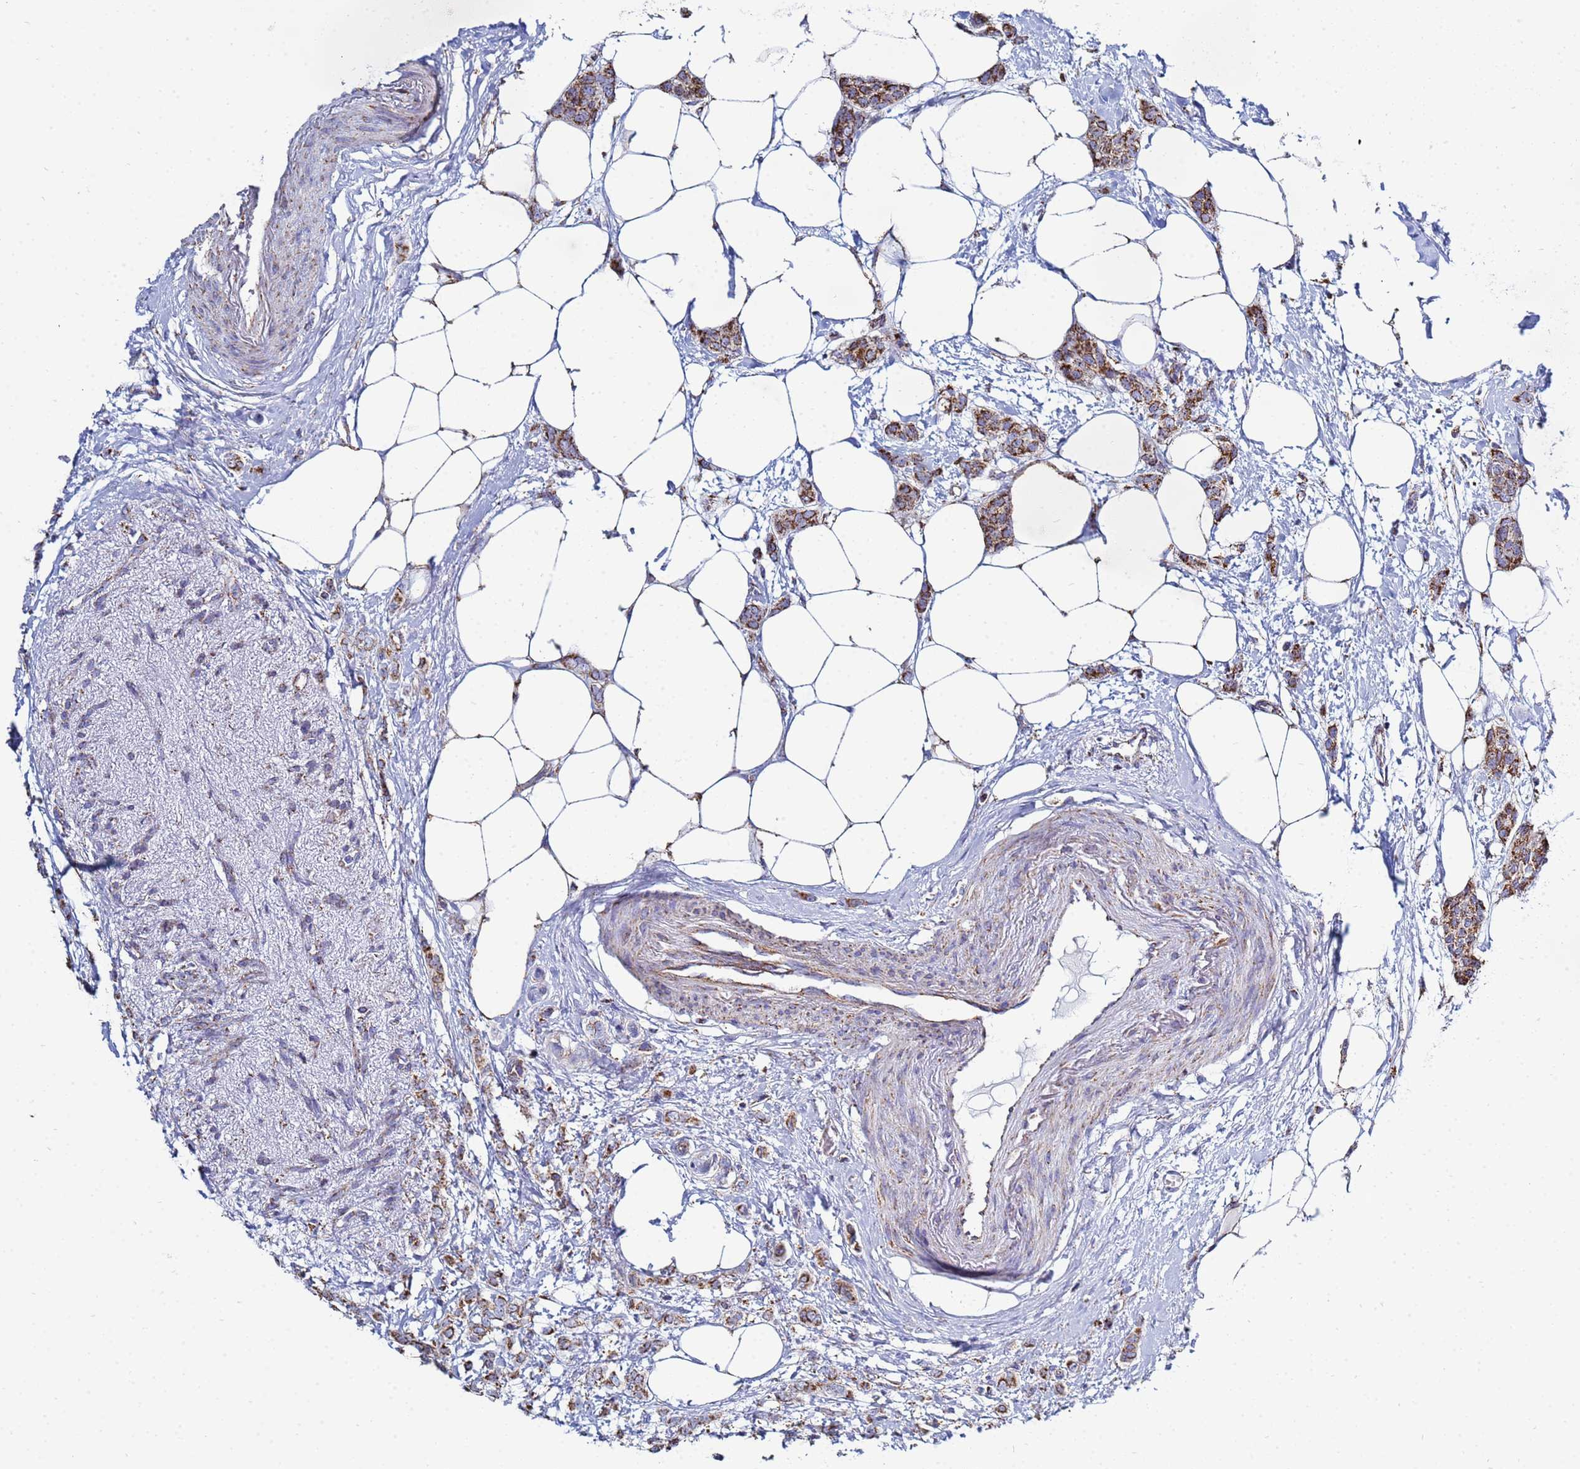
{"staining": {"intensity": "strong", "quantity": ">75%", "location": "cytoplasmic/membranous"}, "tissue": "breast cancer", "cell_type": "Tumor cells", "image_type": "cancer", "snomed": [{"axis": "morphology", "description": "Duct carcinoma"}, {"axis": "topography", "description": "Breast"}], "caption": "Breast infiltrating ductal carcinoma tissue reveals strong cytoplasmic/membranous expression in about >75% of tumor cells, visualized by immunohistochemistry.", "gene": "COQ4", "patient": {"sex": "female", "age": 72}}